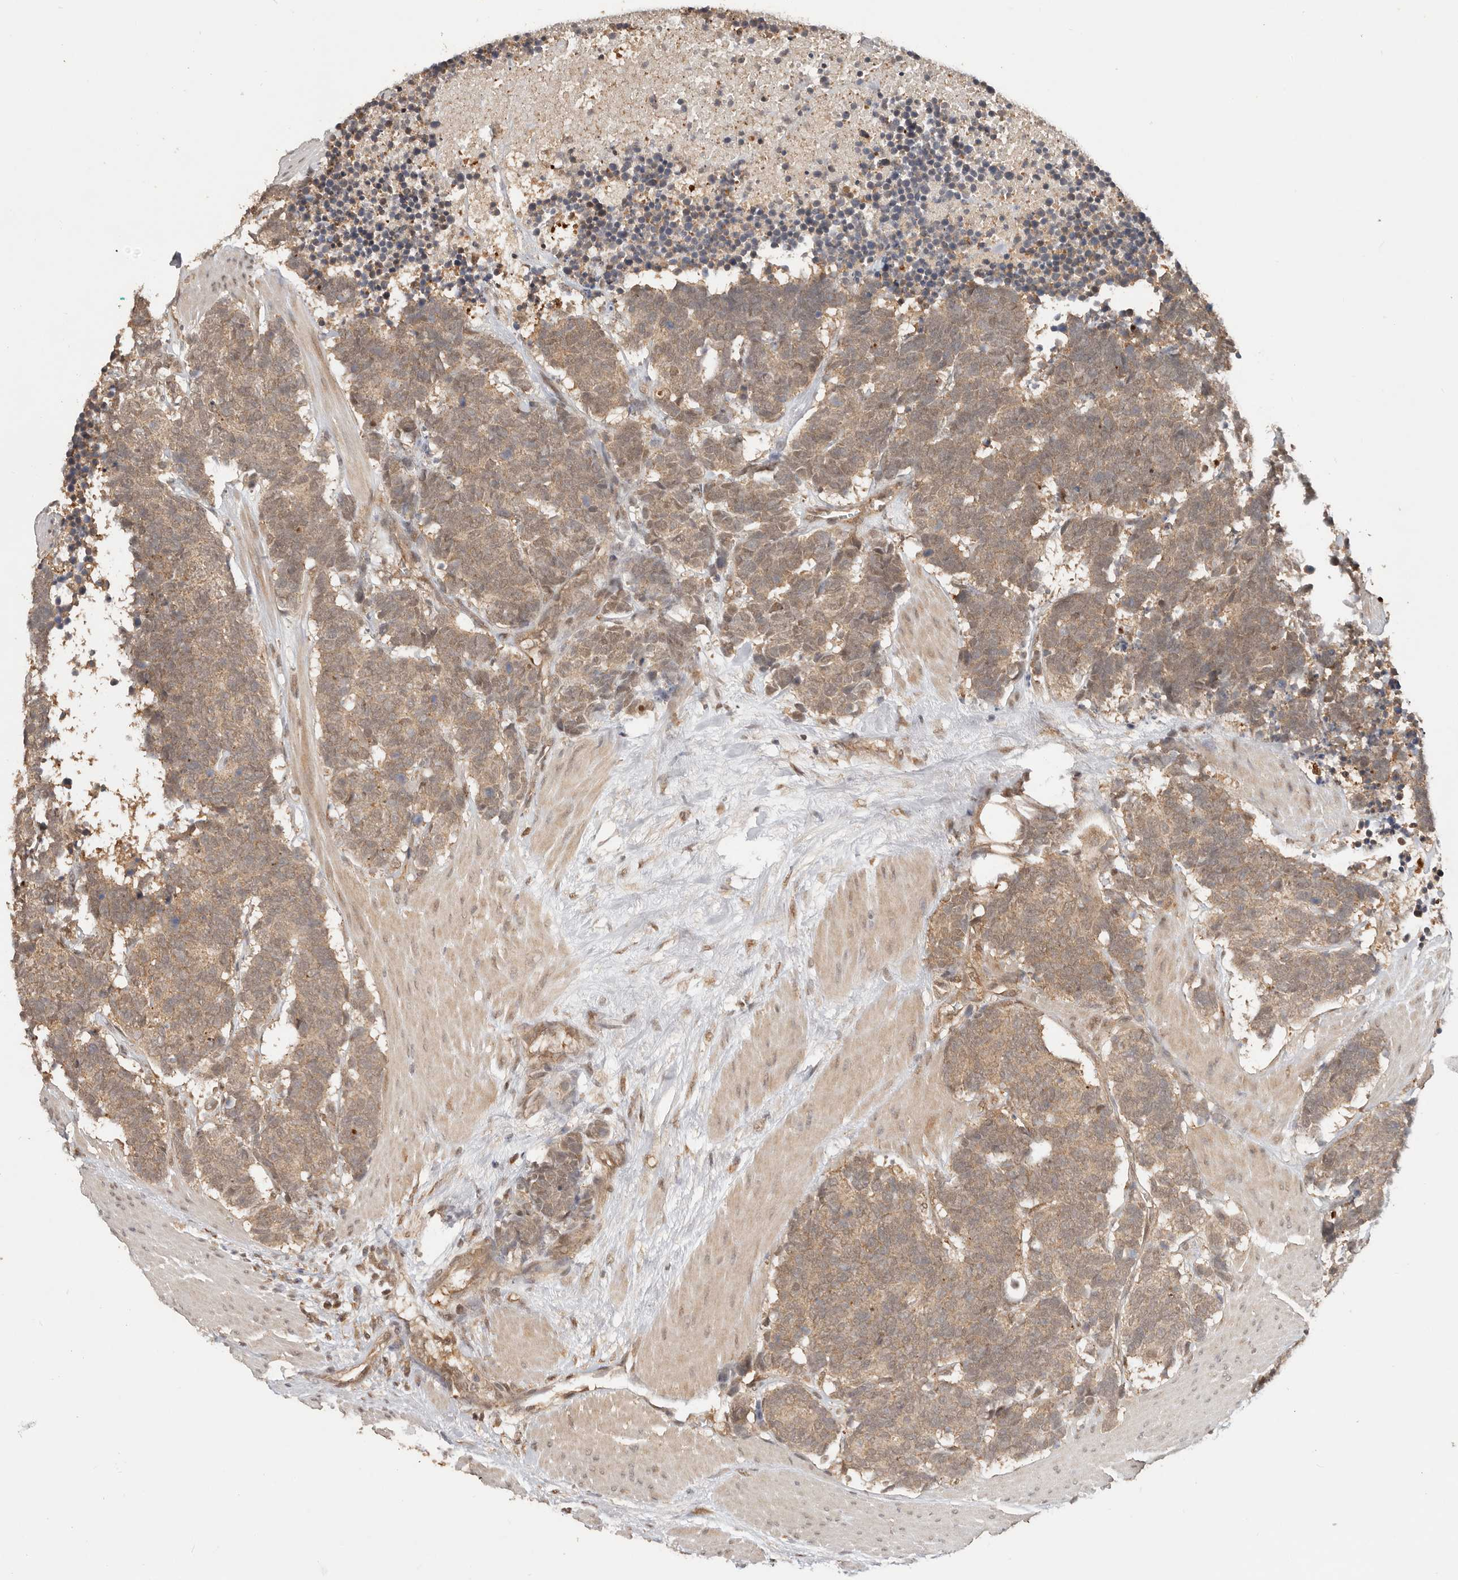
{"staining": {"intensity": "moderate", "quantity": ">75%", "location": "cytoplasmic/membranous"}, "tissue": "carcinoid", "cell_type": "Tumor cells", "image_type": "cancer", "snomed": [{"axis": "morphology", "description": "Carcinoma, NOS"}, {"axis": "morphology", "description": "Carcinoid, malignant, NOS"}, {"axis": "topography", "description": "Urinary bladder"}], "caption": "Human carcinoma stained with a brown dye displays moderate cytoplasmic/membranous positive expression in approximately >75% of tumor cells.", "gene": "PSMA5", "patient": {"sex": "male", "age": 57}}